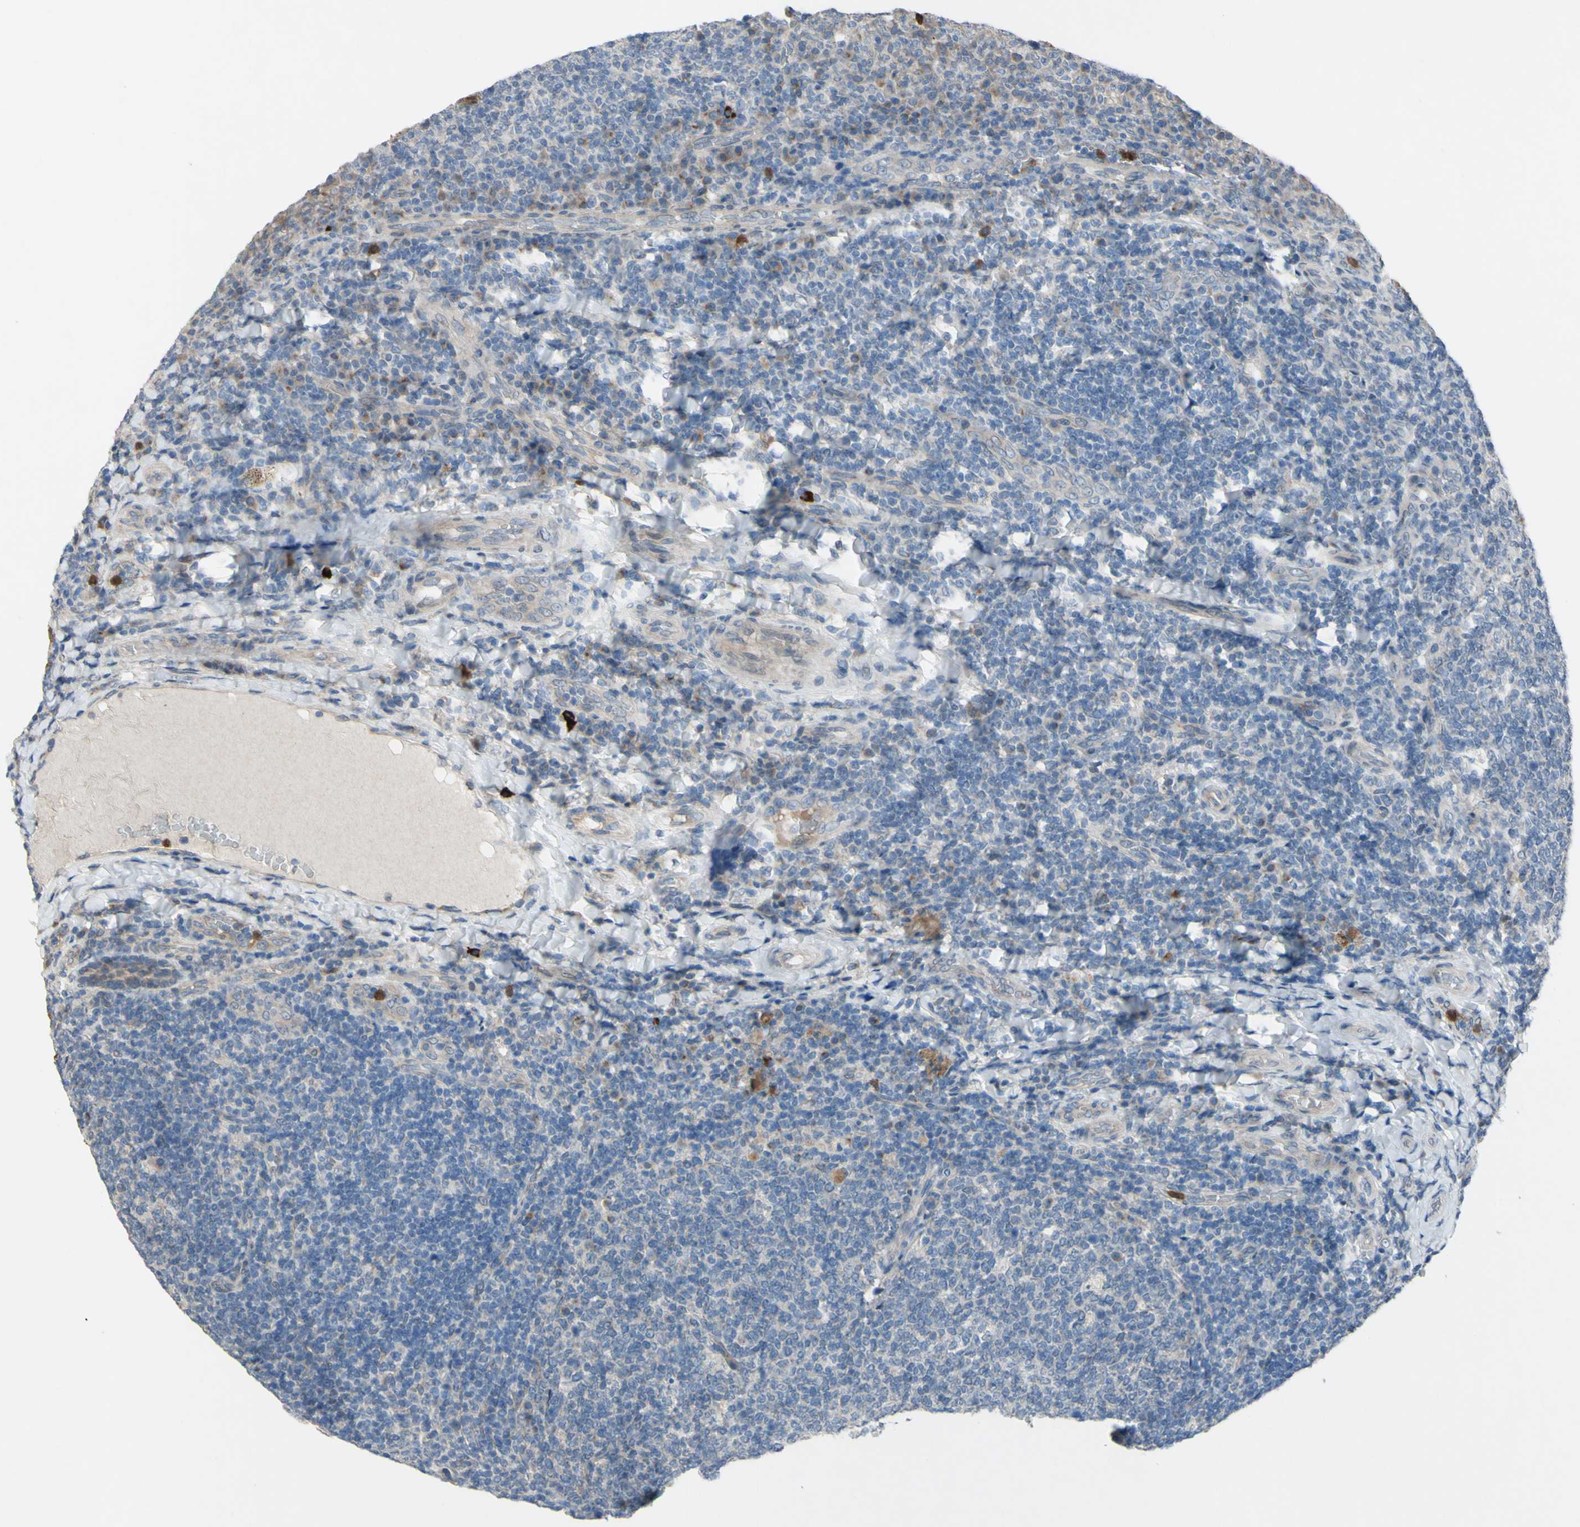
{"staining": {"intensity": "weak", "quantity": ">75%", "location": "cytoplasmic/membranous"}, "tissue": "tonsil", "cell_type": "Germinal center cells", "image_type": "normal", "snomed": [{"axis": "morphology", "description": "Normal tissue, NOS"}, {"axis": "topography", "description": "Tonsil"}], "caption": "Immunohistochemical staining of unremarkable human tonsil demonstrates low levels of weak cytoplasmic/membranous positivity in about >75% of germinal center cells.", "gene": "GRAMD2B", "patient": {"sex": "male", "age": 17}}